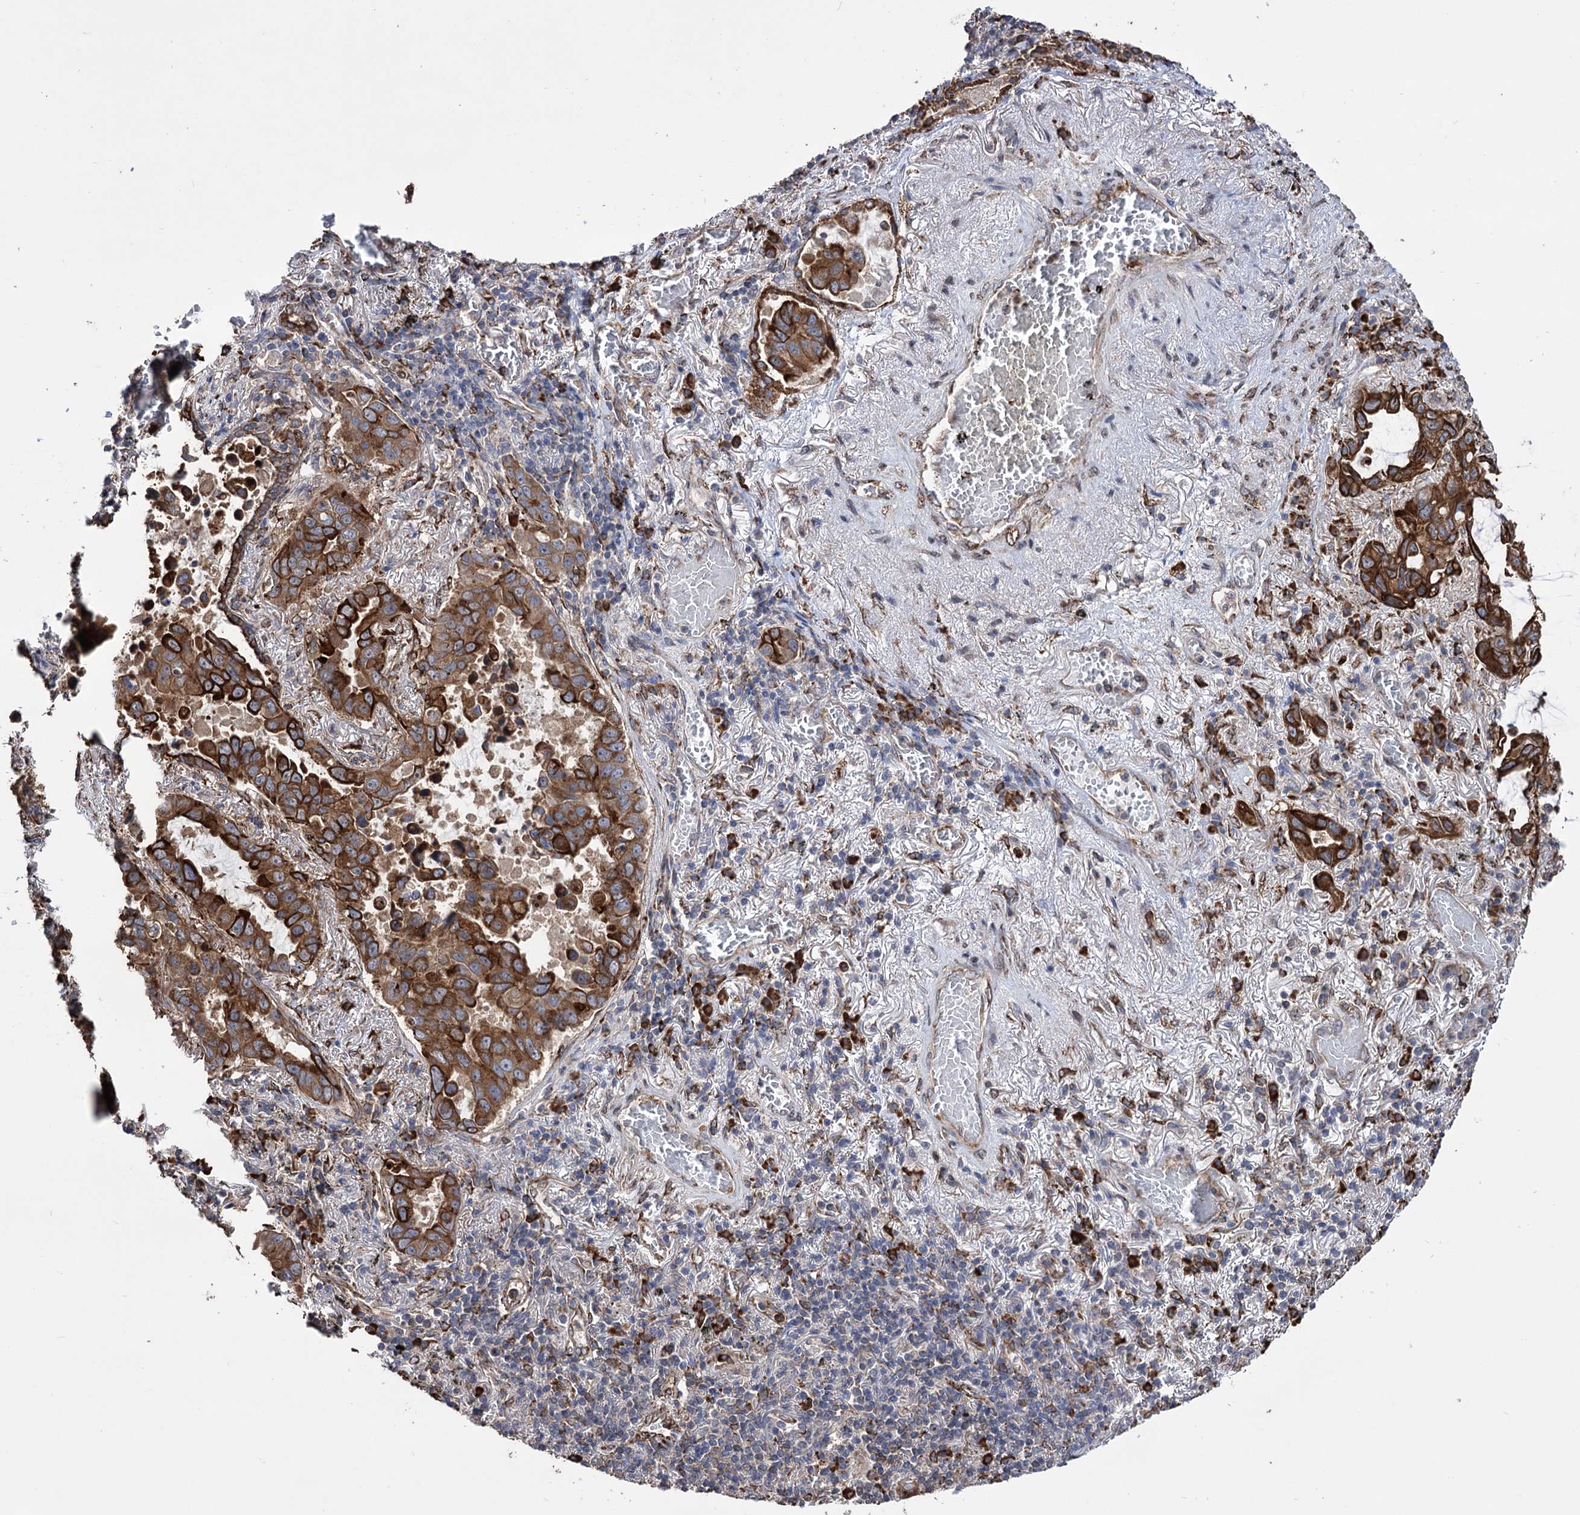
{"staining": {"intensity": "strong", "quantity": ">75%", "location": "cytoplasmic/membranous"}, "tissue": "lung cancer", "cell_type": "Tumor cells", "image_type": "cancer", "snomed": [{"axis": "morphology", "description": "Adenocarcinoma, NOS"}, {"axis": "topography", "description": "Lung"}], "caption": "An IHC image of tumor tissue is shown. Protein staining in brown shows strong cytoplasmic/membranous positivity in lung cancer within tumor cells. Immunohistochemistry (ihc) stains the protein in brown and the nuclei are stained blue.", "gene": "CDAN1", "patient": {"sex": "male", "age": 64}}